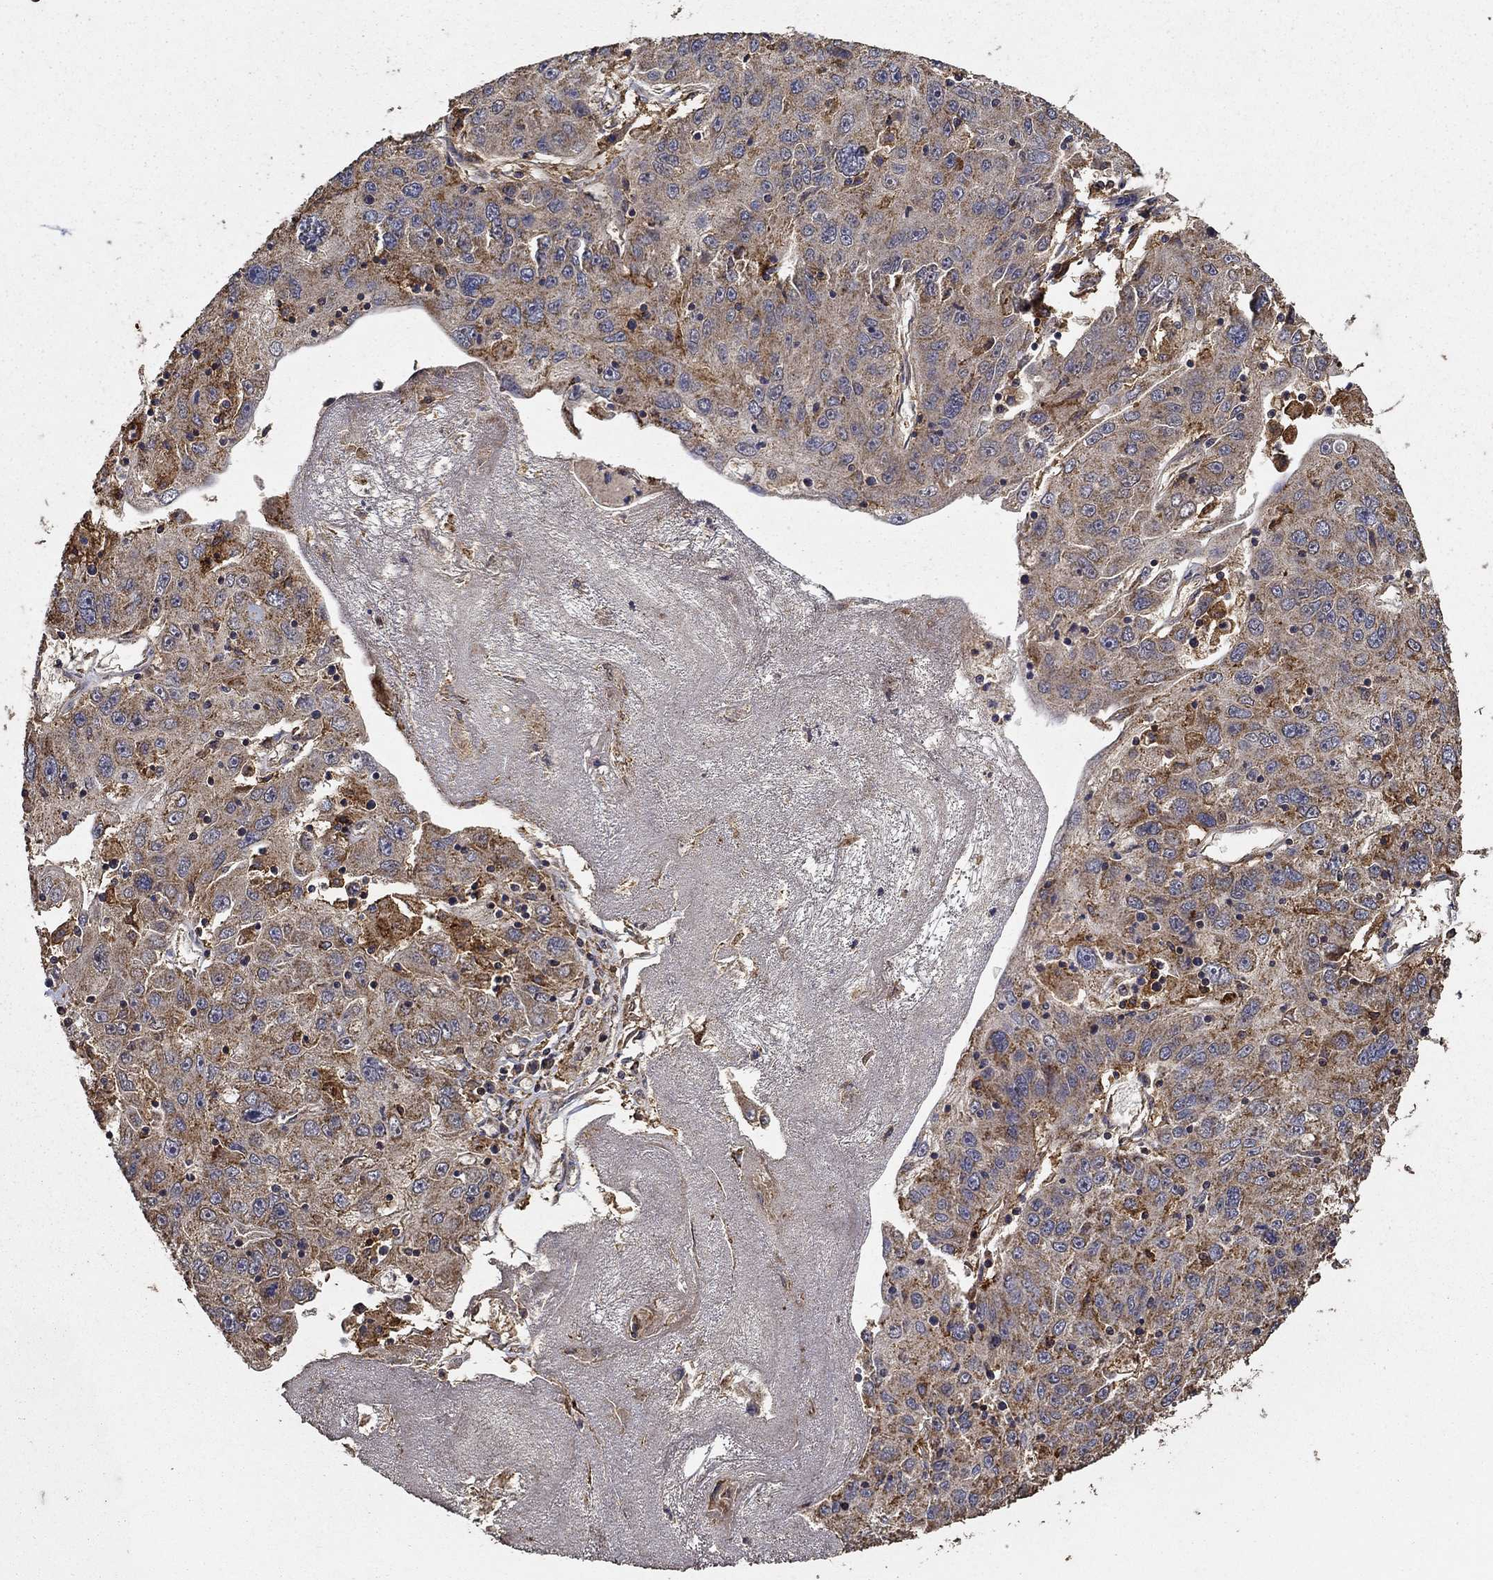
{"staining": {"intensity": "strong", "quantity": ">75%", "location": "cytoplasmic/membranous"}, "tissue": "stomach cancer", "cell_type": "Tumor cells", "image_type": "cancer", "snomed": [{"axis": "morphology", "description": "Adenocarcinoma, NOS"}, {"axis": "topography", "description": "Stomach"}], "caption": "Protein expression analysis of human adenocarcinoma (stomach) reveals strong cytoplasmic/membranous positivity in approximately >75% of tumor cells. The staining is performed using DAB brown chromogen to label protein expression. The nuclei are counter-stained blue using hematoxylin.", "gene": "IFRD1", "patient": {"sex": "male", "age": 56}}